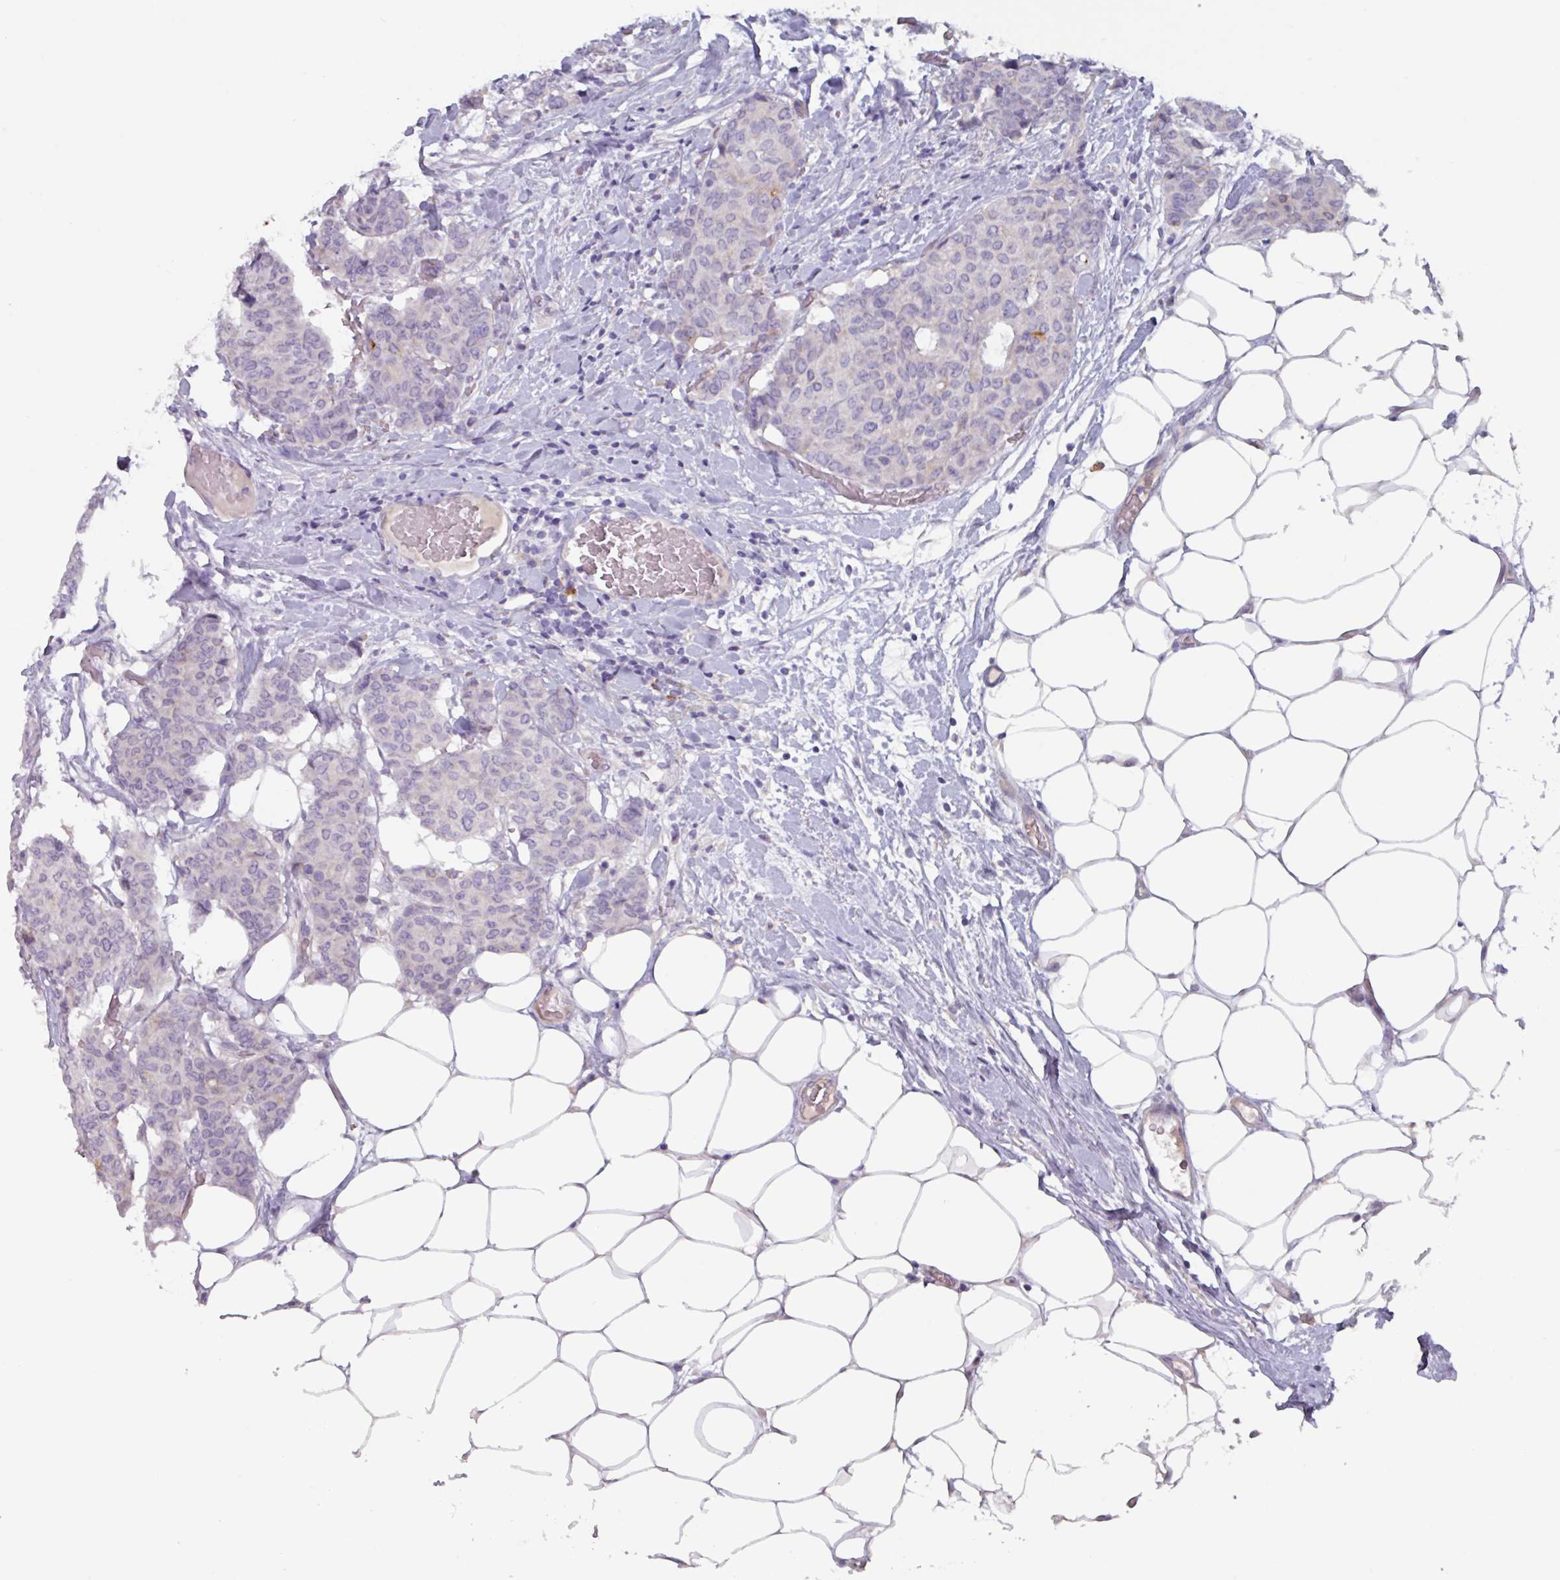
{"staining": {"intensity": "negative", "quantity": "none", "location": "none"}, "tissue": "breast cancer", "cell_type": "Tumor cells", "image_type": "cancer", "snomed": [{"axis": "morphology", "description": "Duct carcinoma"}, {"axis": "topography", "description": "Breast"}], "caption": "This is an immunohistochemistry (IHC) image of breast cancer (intraductal carcinoma). There is no staining in tumor cells.", "gene": "OR2T10", "patient": {"sex": "female", "age": 75}}